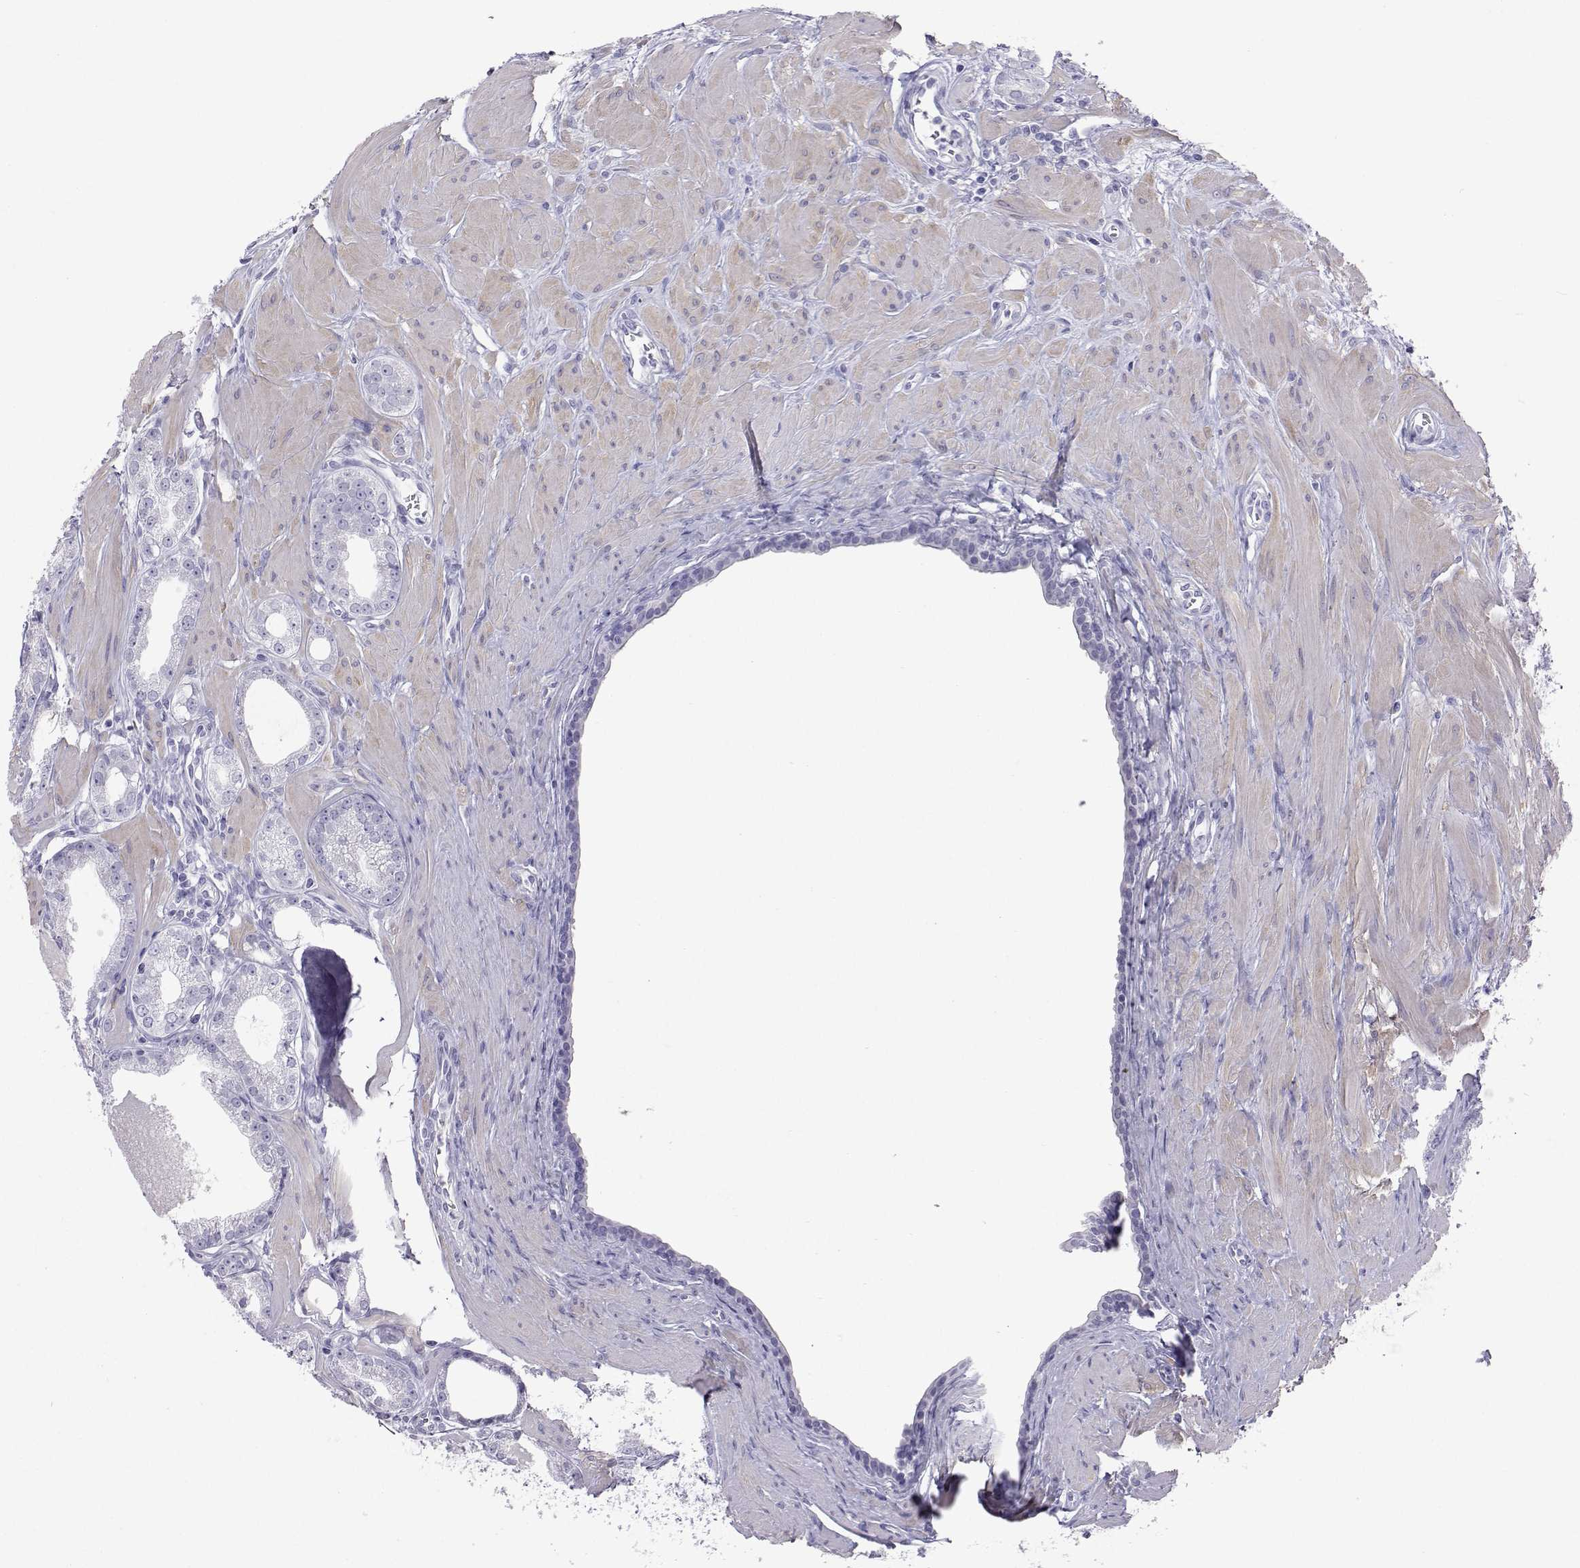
{"staining": {"intensity": "negative", "quantity": "none", "location": "none"}, "tissue": "prostate cancer", "cell_type": "Tumor cells", "image_type": "cancer", "snomed": [{"axis": "morphology", "description": "Adenocarcinoma, NOS"}, {"axis": "topography", "description": "Prostate"}], "caption": "The image reveals no staining of tumor cells in prostate adenocarcinoma.", "gene": "PLIN4", "patient": {"sex": "male", "age": 71}}